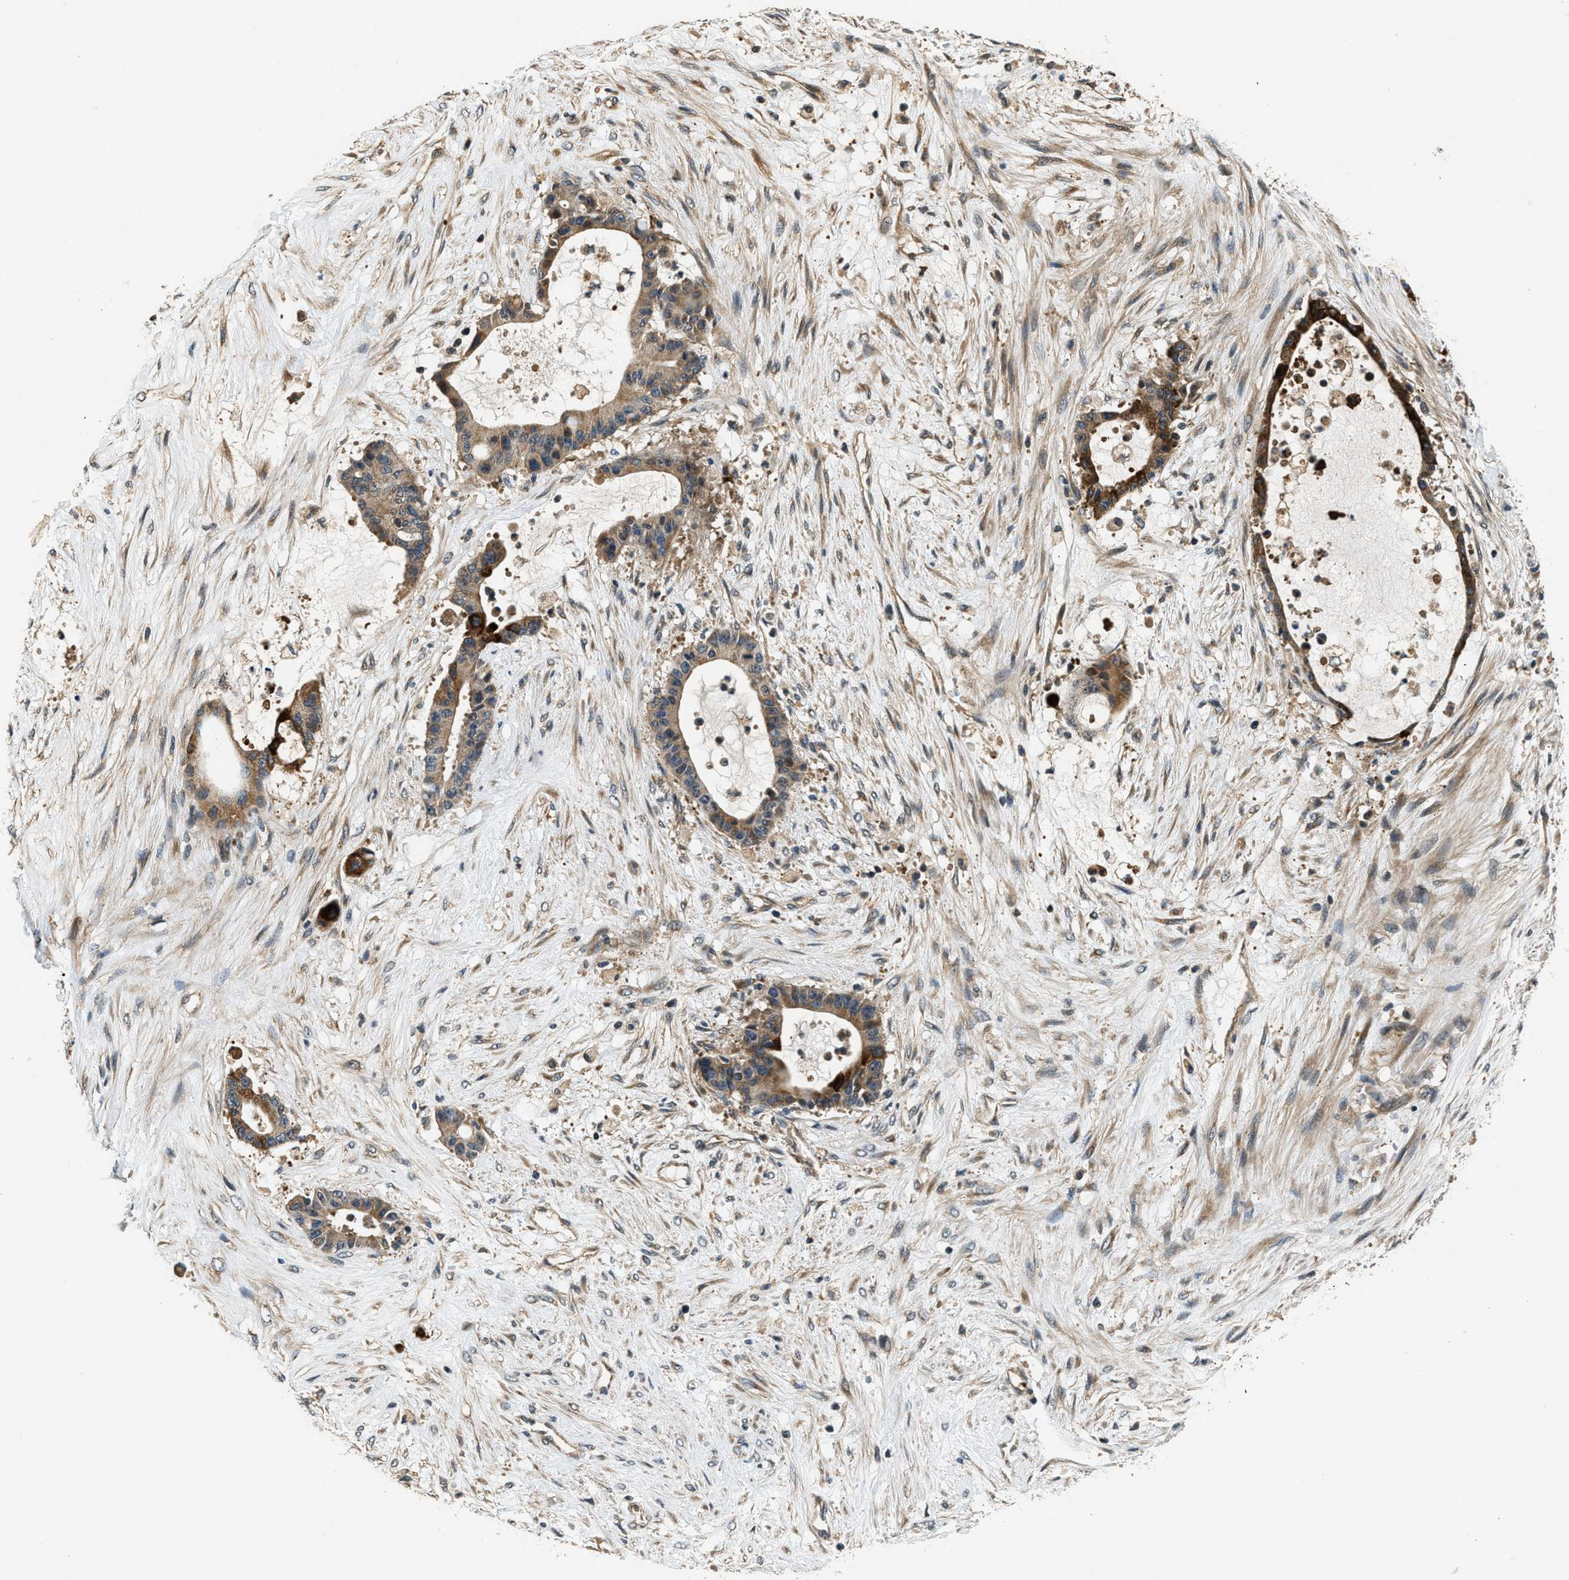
{"staining": {"intensity": "strong", "quantity": "25%-75%", "location": "cytoplasmic/membranous"}, "tissue": "liver cancer", "cell_type": "Tumor cells", "image_type": "cancer", "snomed": [{"axis": "morphology", "description": "Cholangiocarcinoma"}, {"axis": "topography", "description": "Liver"}], "caption": "Immunohistochemistry (IHC) (DAB (3,3'-diaminobenzidine)) staining of liver cancer (cholangiocarcinoma) displays strong cytoplasmic/membranous protein expression in approximately 25%-75% of tumor cells. (DAB IHC, brown staining for protein, blue staining for nuclei).", "gene": "IL3RA", "patient": {"sex": "female", "age": 73}}